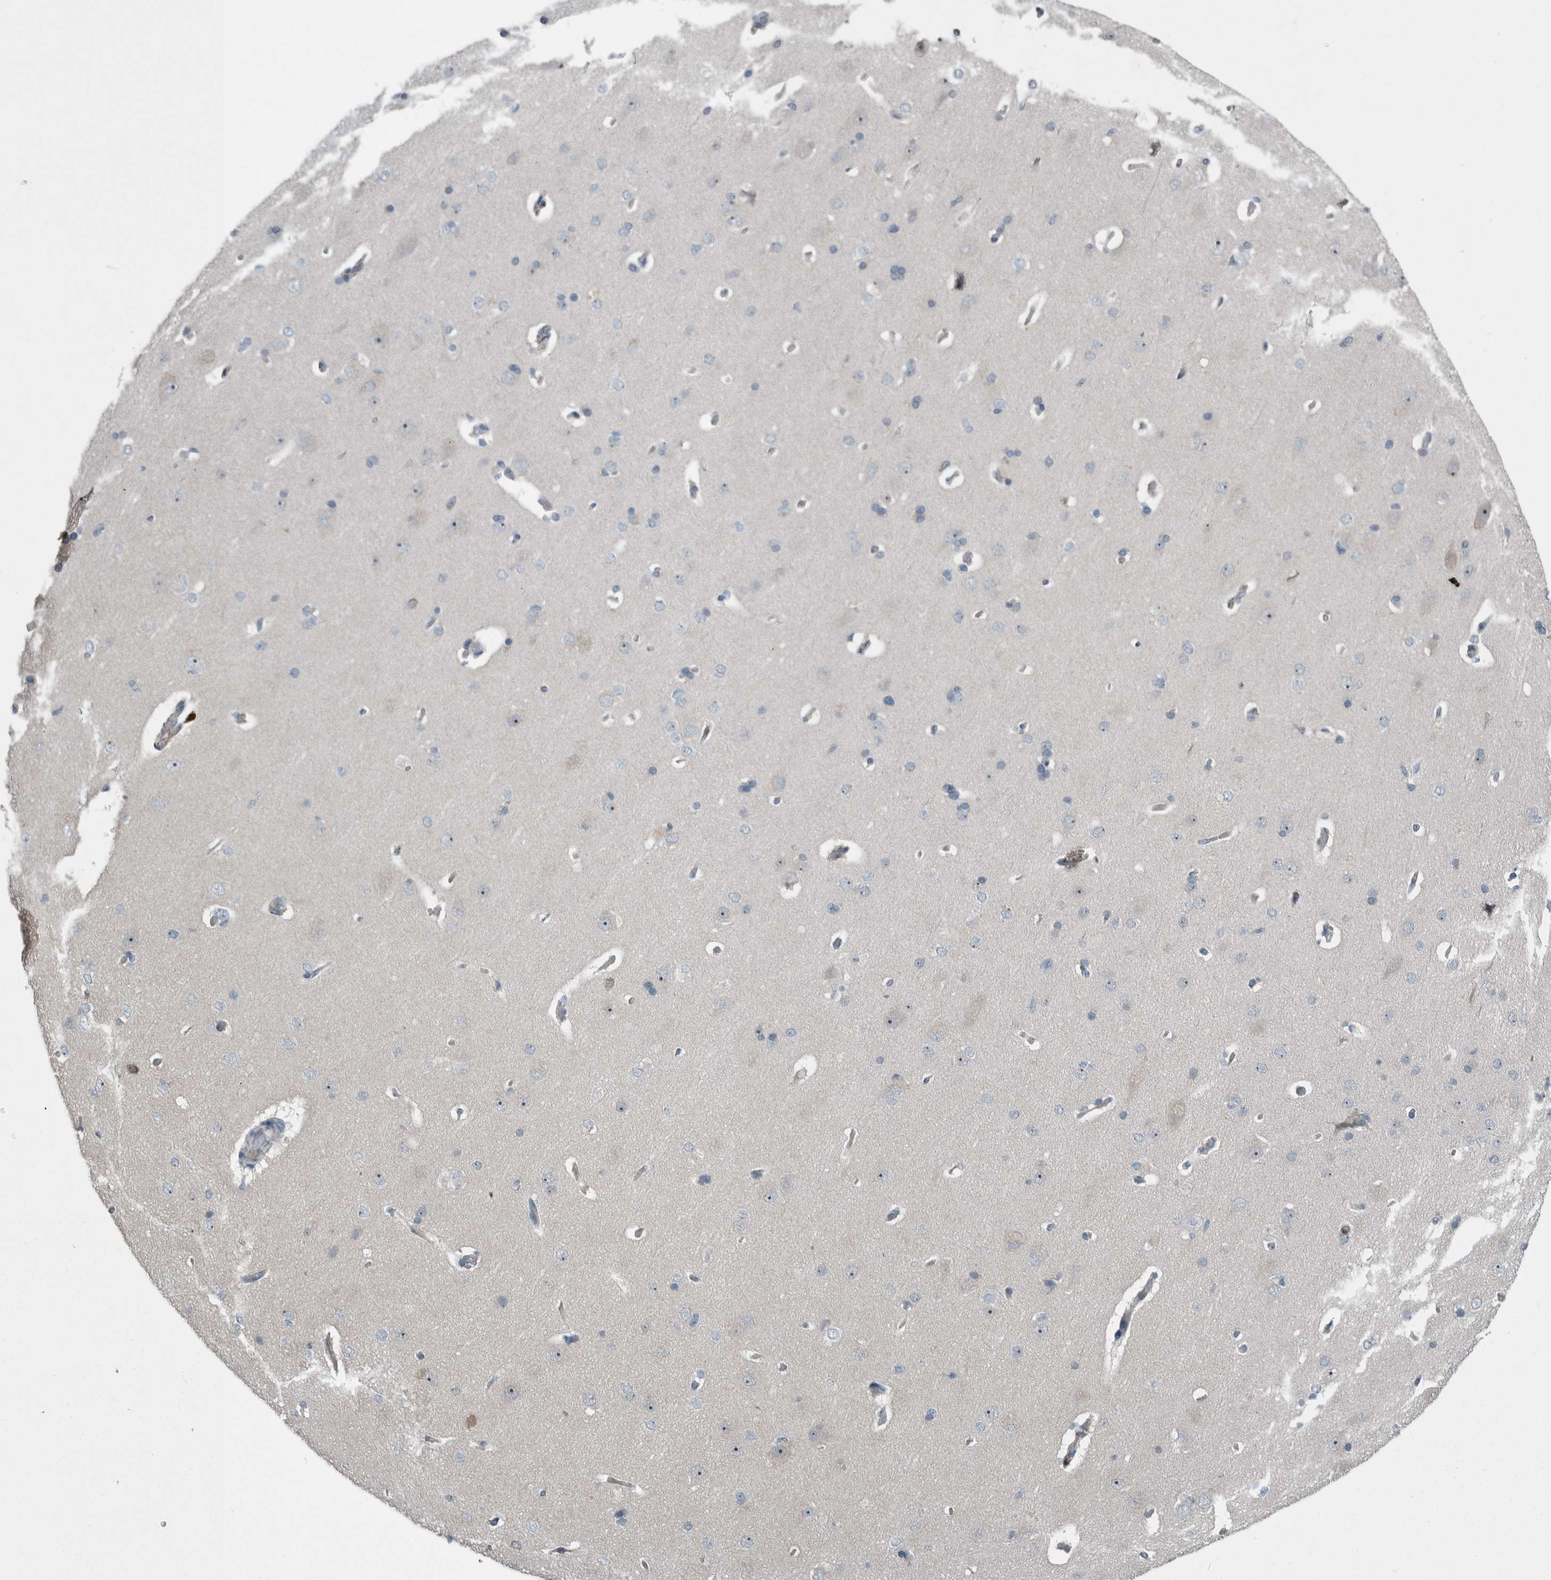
{"staining": {"intensity": "negative", "quantity": "none", "location": "none"}, "tissue": "cerebral cortex", "cell_type": "Endothelial cells", "image_type": "normal", "snomed": [{"axis": "morphology", "description": "Normal tissue, NOS"}, {"axis": "topography", "description": "Cerebral cortex"}], "caption": "Immunohistochemical staining of normal cerebral cortex exhibits no significant expression in endothelial cells.", "gene": "USP25", "patient": {"sex": "male", "age": 62}}